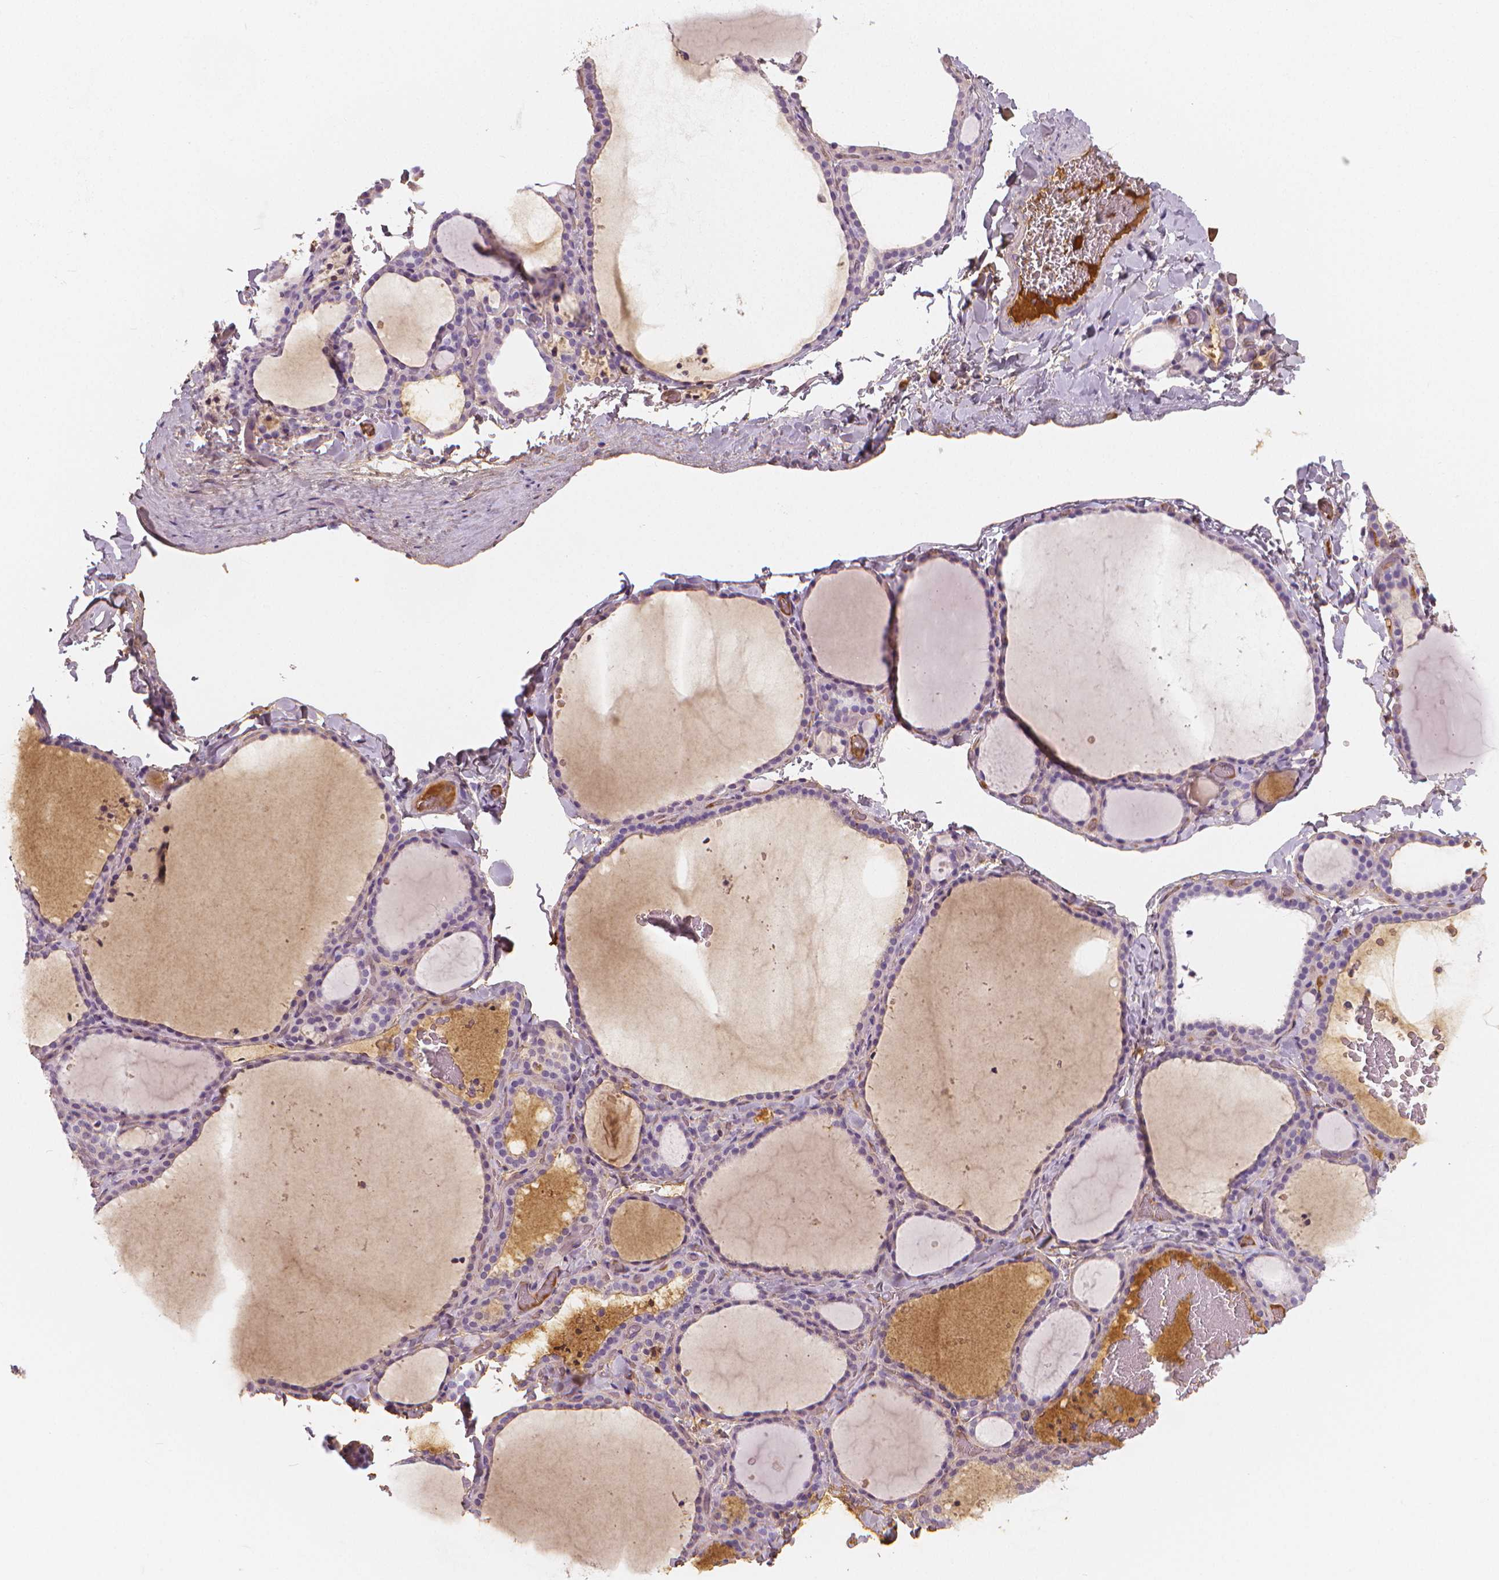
{"staining": {"intensity": "negative", "quantity": "none", "location": "none"}, "tissue": "thyroid gland", "cell_type": "Glandular cells", "image_type": "normal", "snomed": [{"axis": "morphology", "description": "Normal tissue, NOS"}, {"axis": "topography", "description": "Thyroid gland"}], "caption": "Immunohistochemical staining of normal thyroid gland demonstrates no significant staining in glandular cells.", "gene": "APOA4", "patient": {"sex": "female", "age": 22}}